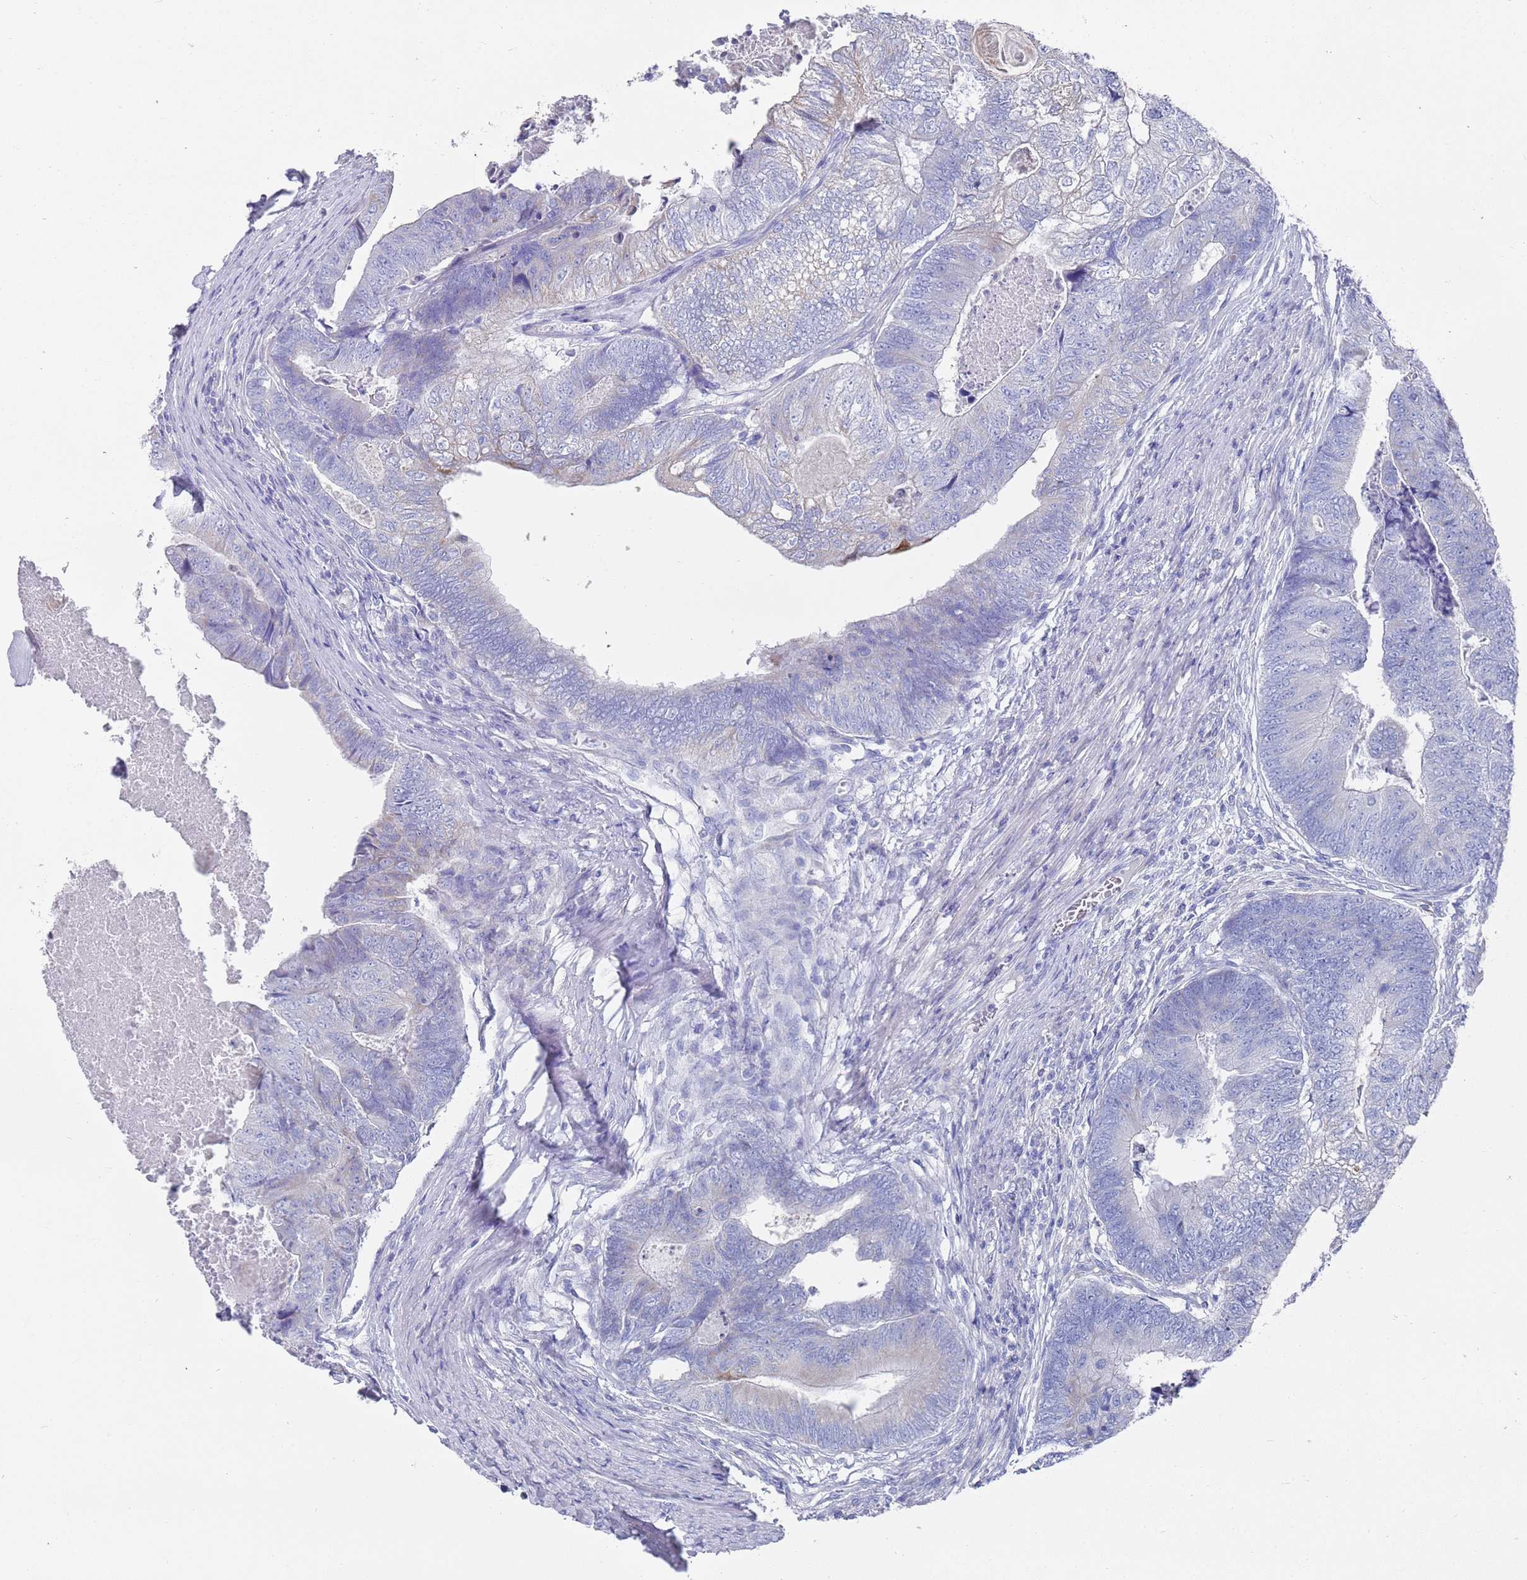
{"staining": {"intensity": "negative", "quantity": "none", "location": "none"}, "tissue": "colorectal cancer", "cell_type": "Tumor cells", "image_type": "cancer", "snomed": [{"axis": "morphology", "description": "Adenocarcinoma, NOS"}, {"axis": "topography", "description": "Colon"}], "caption": "Human colorectal cancer stained for a protein using immunohistochemistry (IHC) reveals no positivity in tumor cells.", "gene": "SCAPER", "patient": {"sex": "female", "age": 67}}